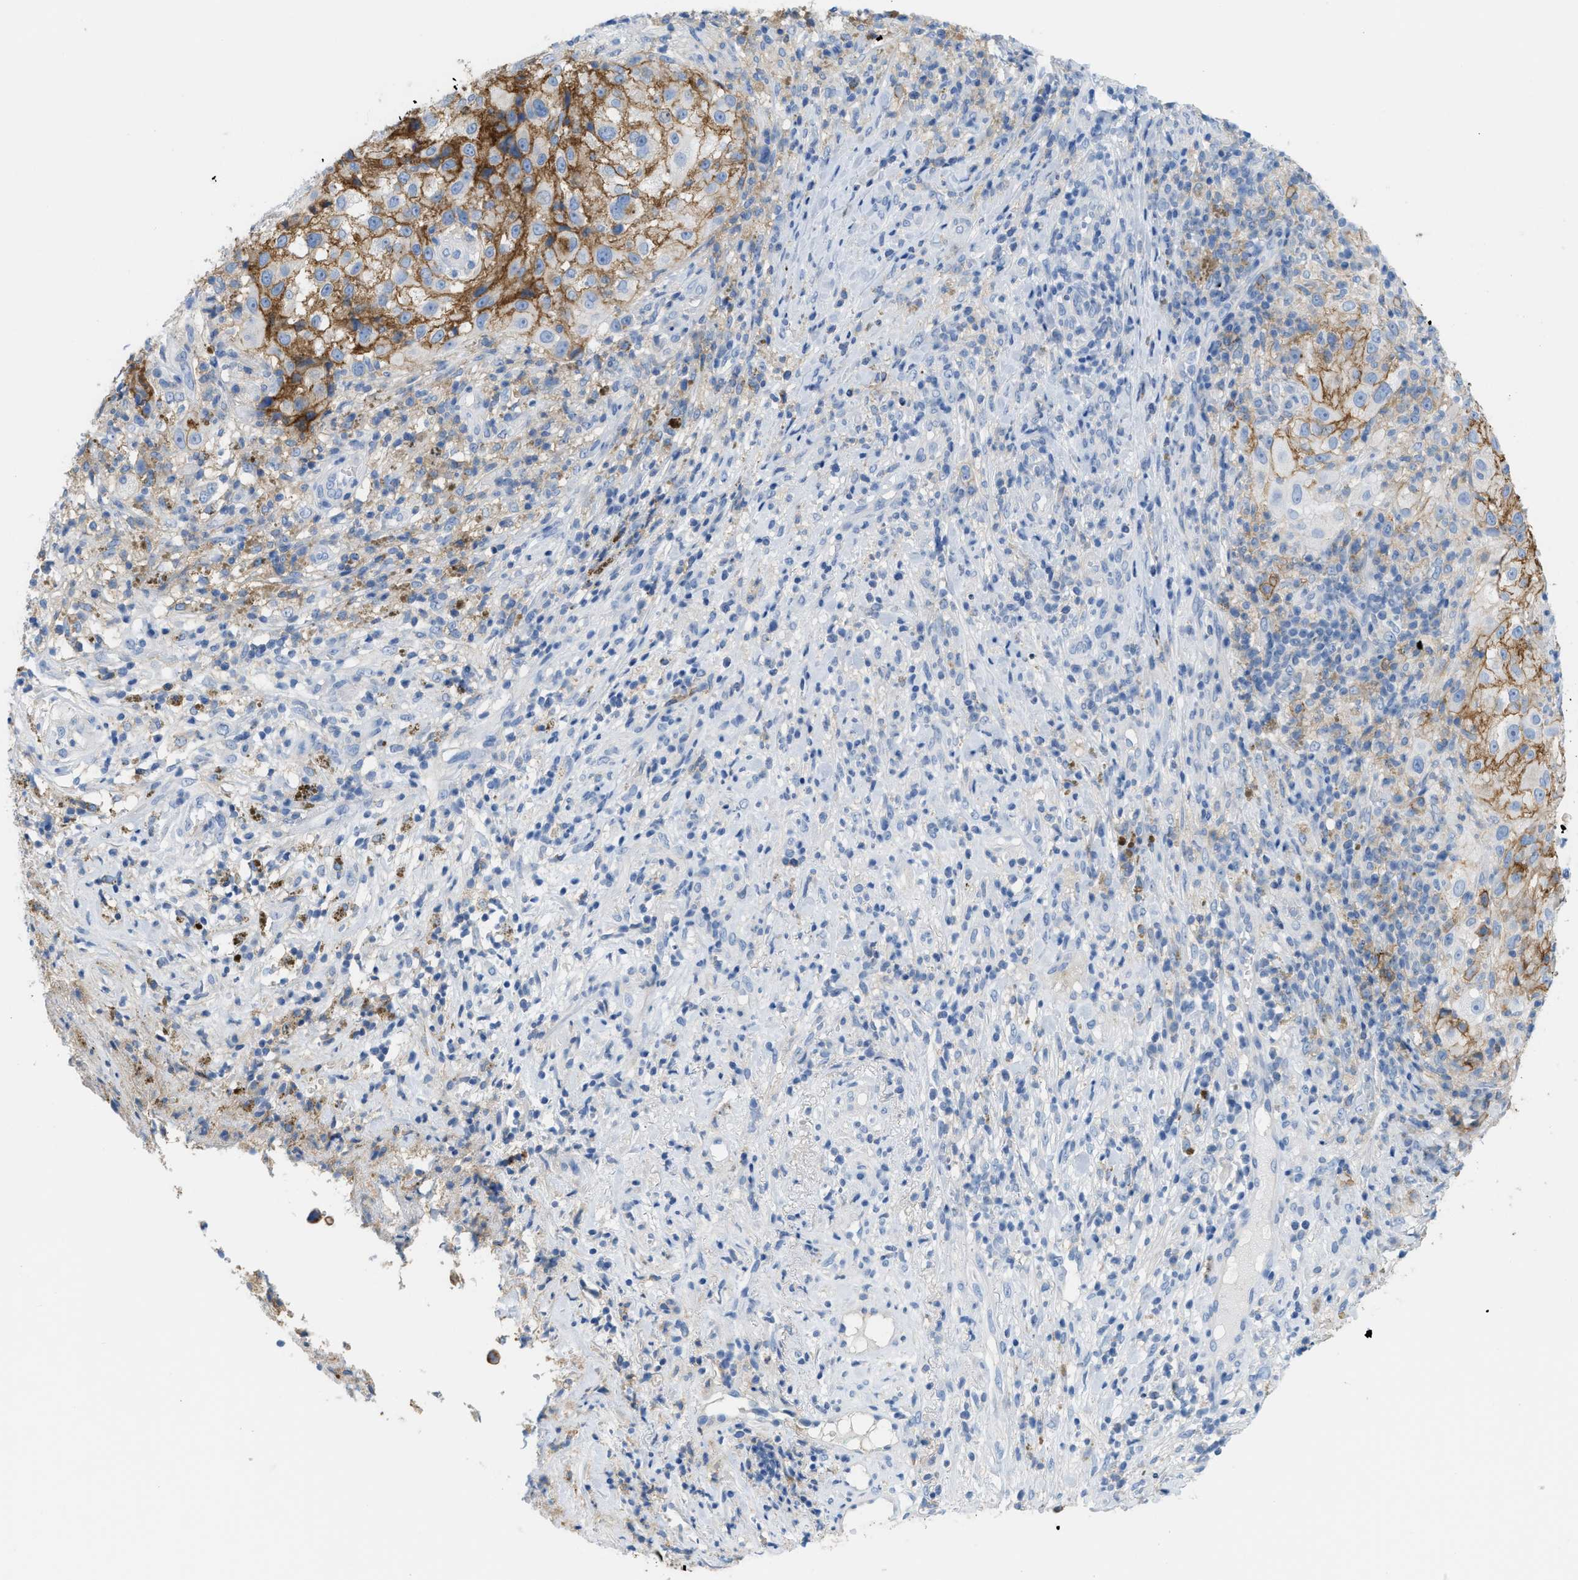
{"staining": {"intensity": "moderate", "quantity": ">75%", "location": "cytoplasmic/membranous"}, "tissue": "melanoma", "cell_type": "Tumor cells", "image_type": "cancer", "snomed": [{"axis": "morphology", "description": "Necrosis, NOS"}, {"axis": "morphology", "description": "Malignant melanoma, NOS"}, {"axis": "topography", "description": "Skin"}], "caption": "Melanoma stained with a brown dye exhibits moderate cytoplasmic/membranous positive positivity in approximately >75% of tumor cells.", "gene": "SLC3A2", "patient": {"sex": "female", "age": 87}}